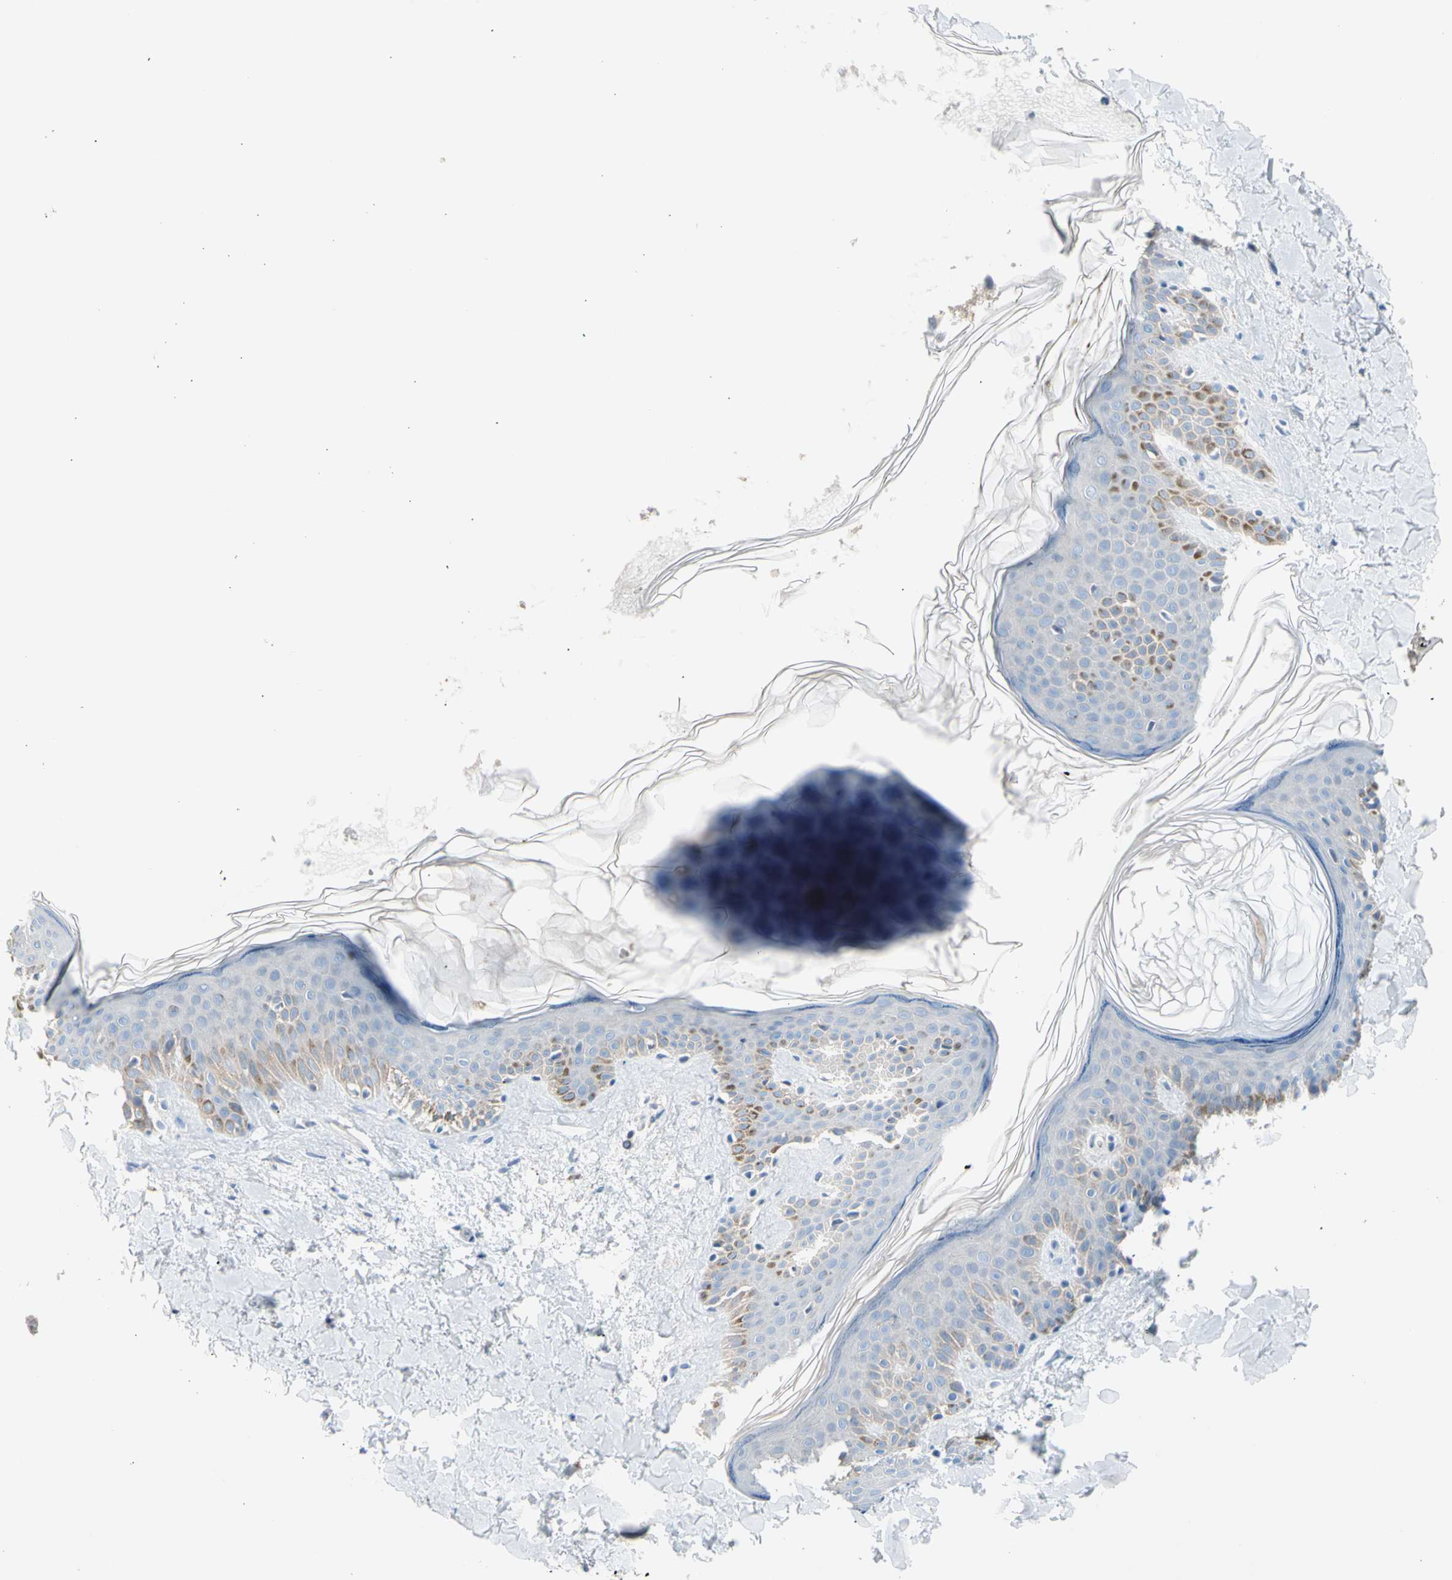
{"staining": {"intensity": "negative", "quantity": "none", "location": "none"}, "tissue": "skin", "cell_type": "Fibroblasts", "image_type": "normal", "snomed": [{"axis": "morphology", "description": "Normal tissue, NOS"}, {"axis": "topography", "description": "Skin"}], "caption": "A micrograph of human skin is negative for staining in fibroblasts. The staining is performed using DAB (3,3'-diaminobenzidine) brown chromogen with nuclei counter-stained in using hematoxylin.", "gene": "CASQ1", "patient": {"sex": "male", "age": 67}}